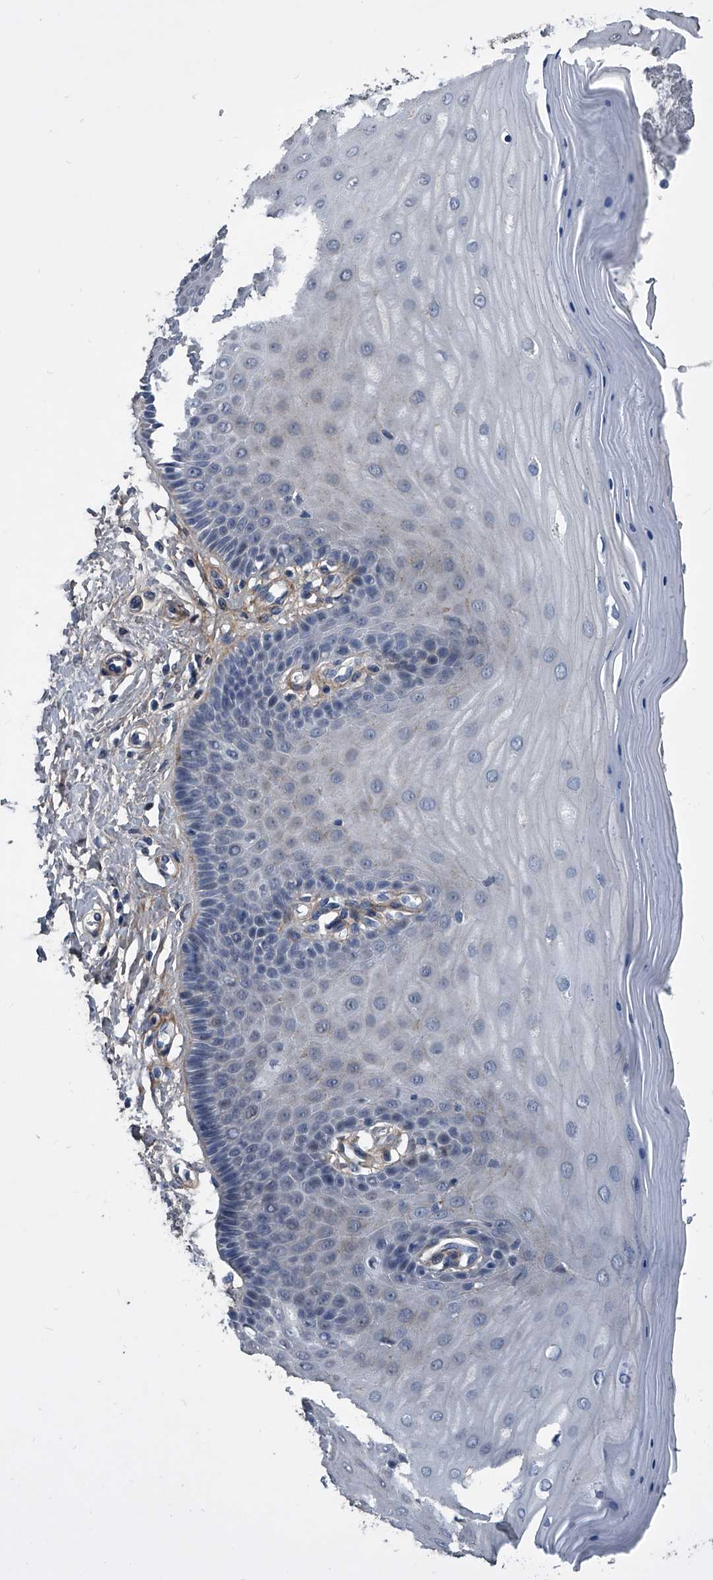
{"staining": {"intensity": "negative", "quantity": "none", "location": "none"}, "tissue": "cervix", "cell_type": "Glandular cells", "image_type": "normal", "snomed": [{"axis": "morphology", "description": "Normal tissue, NOS"}, {"axis": "topography", "description": "Cervix"}], "caption": "An immunohistochemistry image of benign cervix is shown. There is no staining in glandular cells of cervix.", "gene": "PHACTR1", "patient": {"sex": "female", "age": 55}}